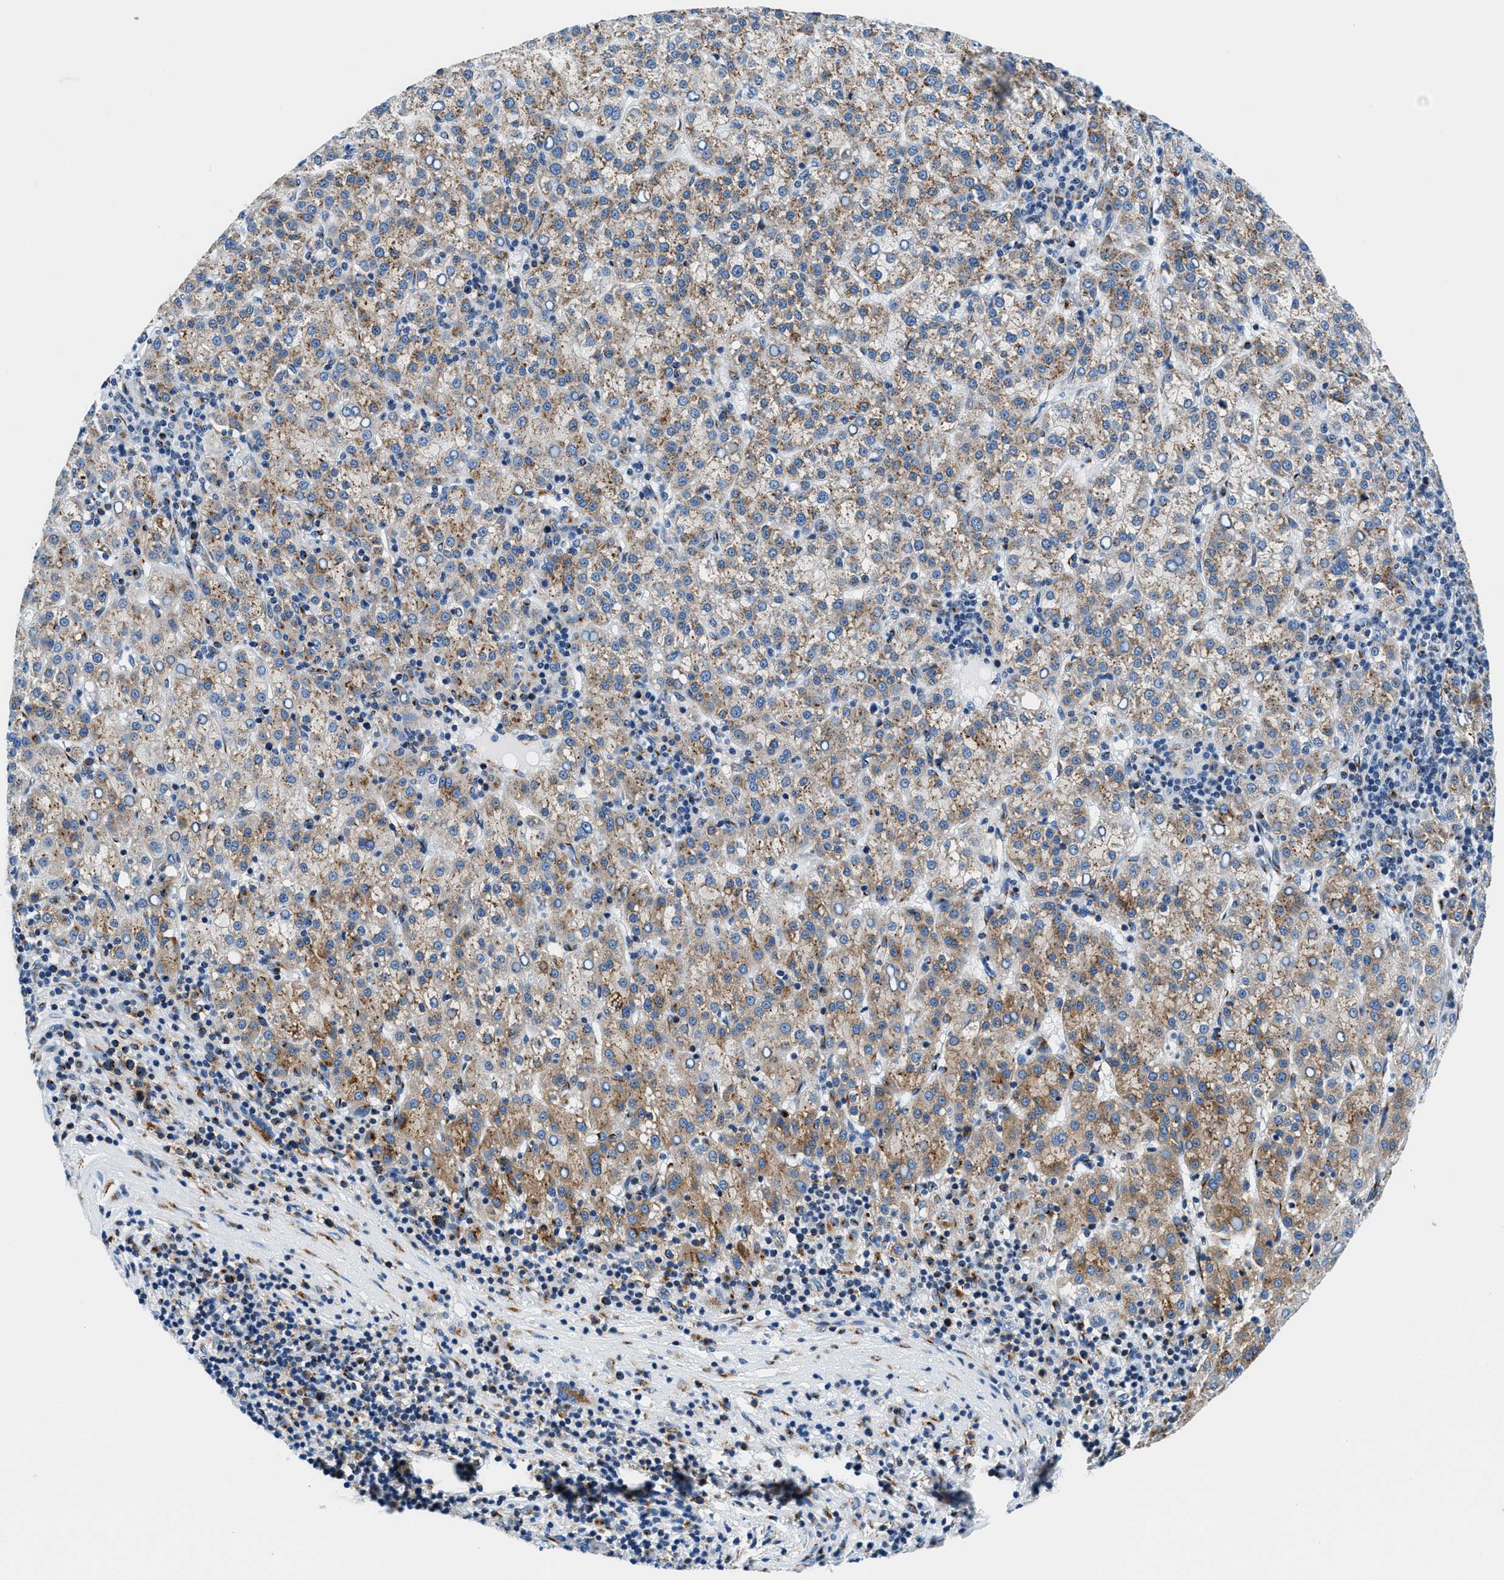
{"staining": {"intensity": "weak", "quantity": ">75%", "location": "cytoplasmic/membranous"}, "tissue": "liver cancer", "cell_type": "Tumor cells", "image_type": "cancer", "snomed": [{"axis": "morphology", "description": "Carcinoma, Hepatocellular, NOS"}, {"axis": "topography", "description": "Liver"}], "caption": "Immunohistochemical staining of liver cancer reveals low levels of weak cytoplasmic/membranous staining in about >75% of tumor cells.", "gene": "VPS53", "patient": {"sex": "female", "age": 58}}